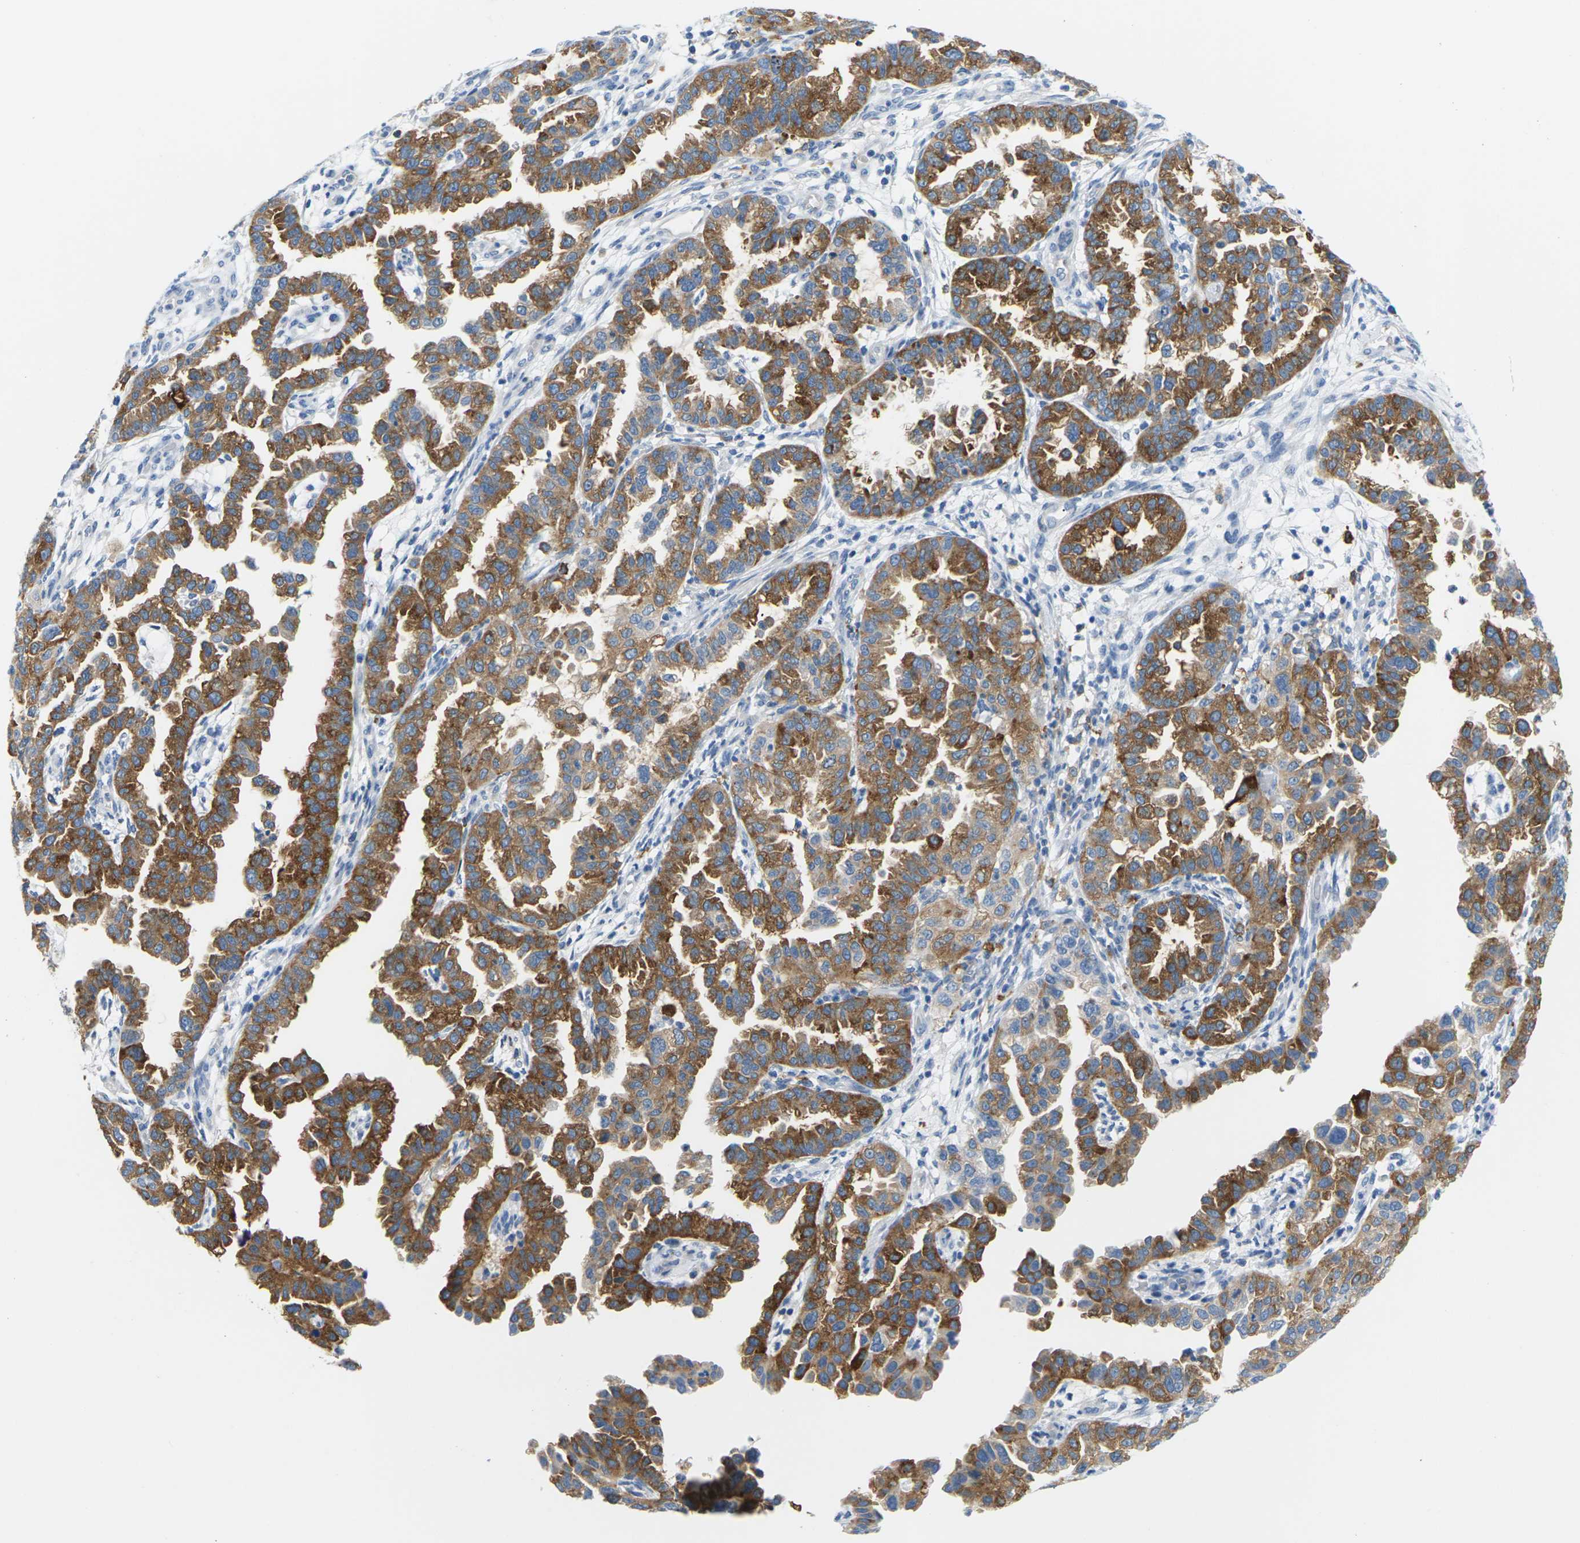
{"staining": {"intensity": "moderate", "quantity": ">75%", "location": "cytoplasmic/membranous"}, "tissue": "endometrial cancer", "cell_type": "Tumor cells", "image_type": "cancer", "snomed": [{"axis": "morphology", "description": "Adenocarcinoma, NOS"}, {"axis": "topography", "description": "Endometrium"}], "caption": "IHC of human adenocarcinoma (endometrial) shows medium levels of moderate cytoplasmic/membranous expression in approximately >75% of tumor cells.", "gene": "SYNGR2", "patient": {"sex": "female", "age": 85}}